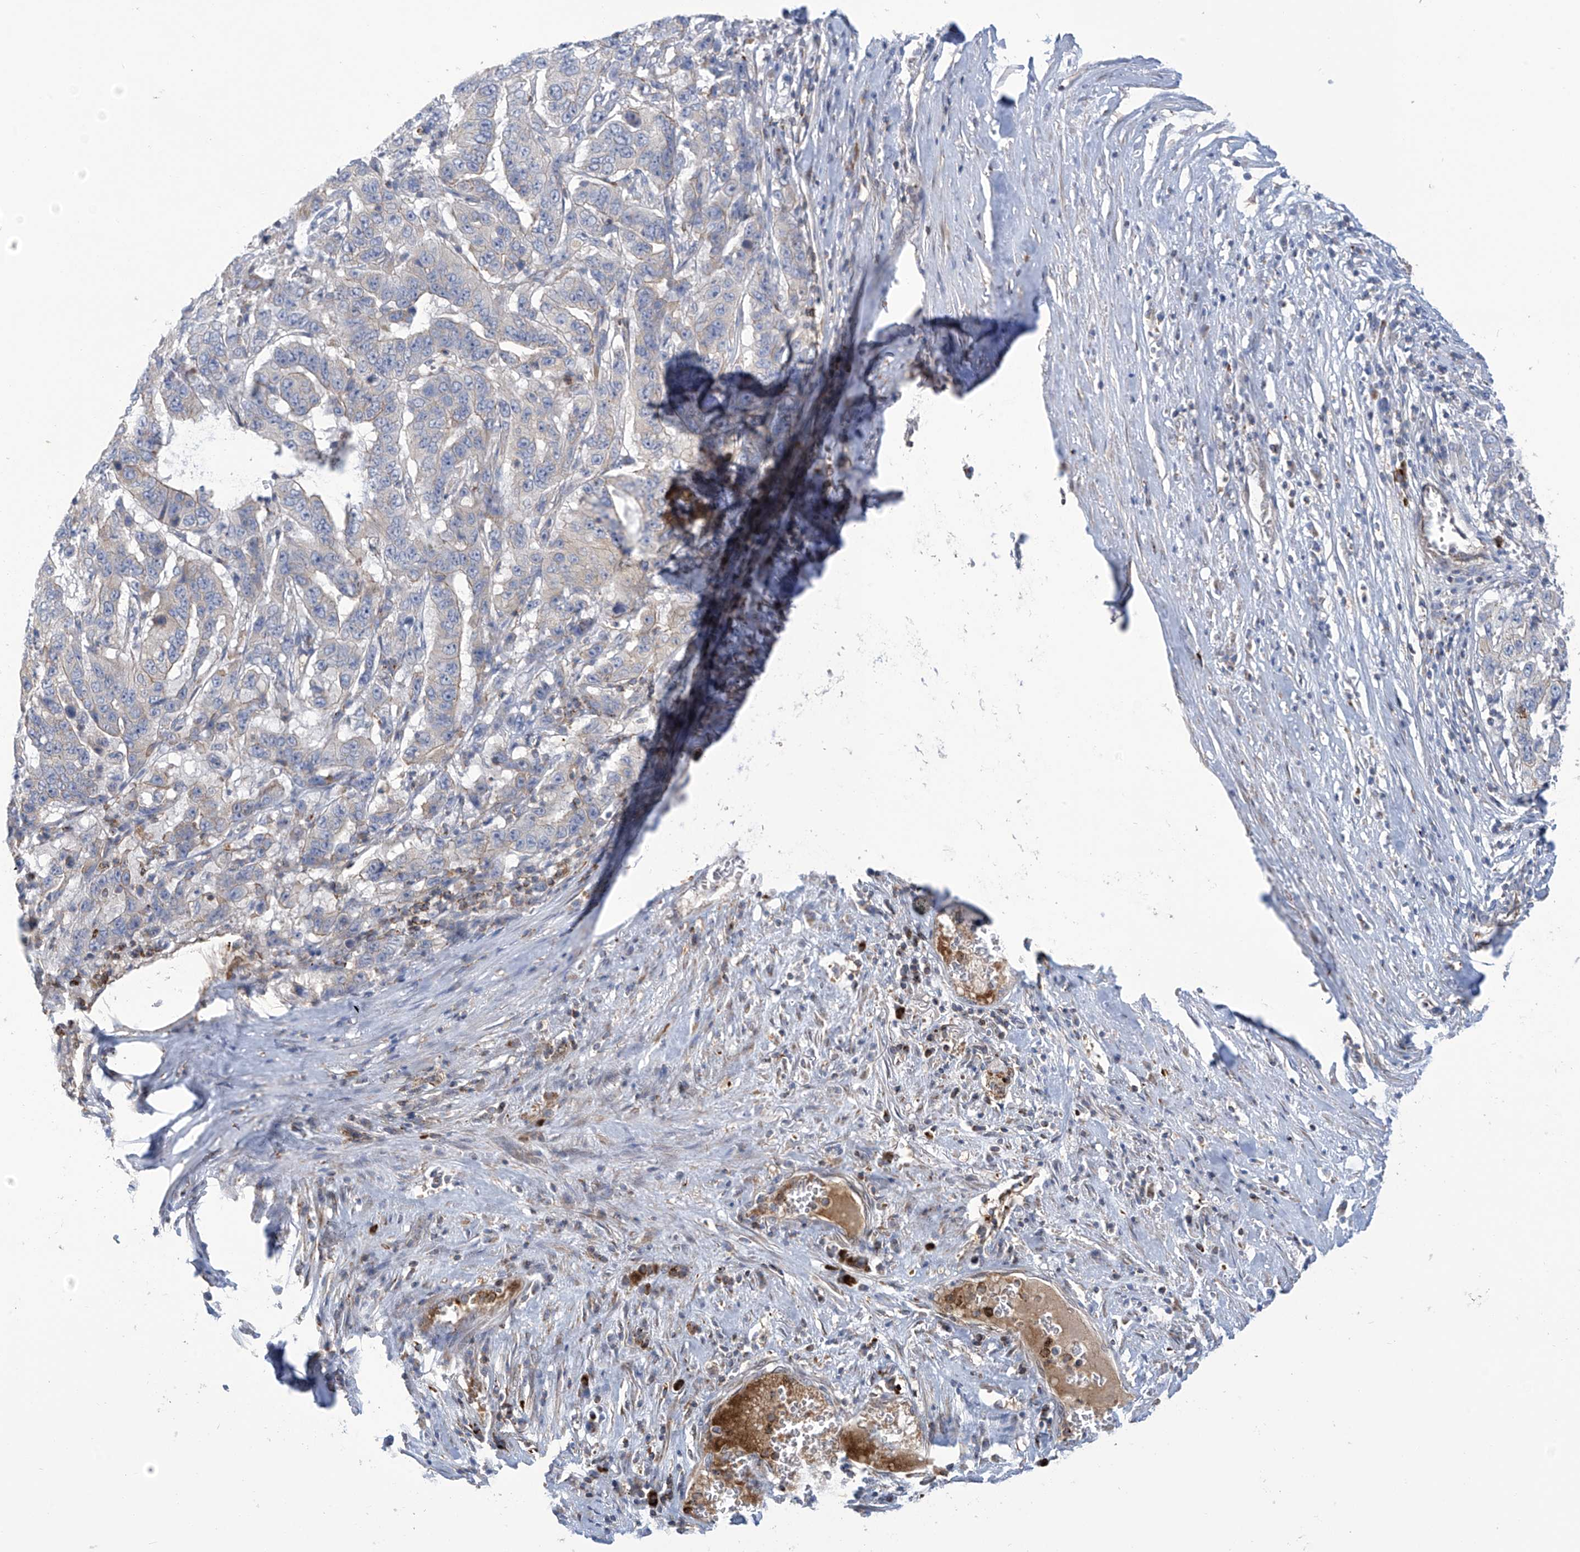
{"staining": {"intensity": "negative", "quantity": "none", "location": "none"}, "tissue": "pancreatic cancer", "cell_type": "Tumor cells", "image_type": "cancer", "snomed": [{"axis": "morphology", "description": "Adenocarcinoma, NOS"}, {"axis": "topography", "description": "Pancreas"}], "caption": "This is an immunohistochemistry histopathology image of human adenocarcinoma (pancreatic). There is no positivity in tumor cells.", "gene": "IBA57", "patient": {"sex": "male", "age": 63}}